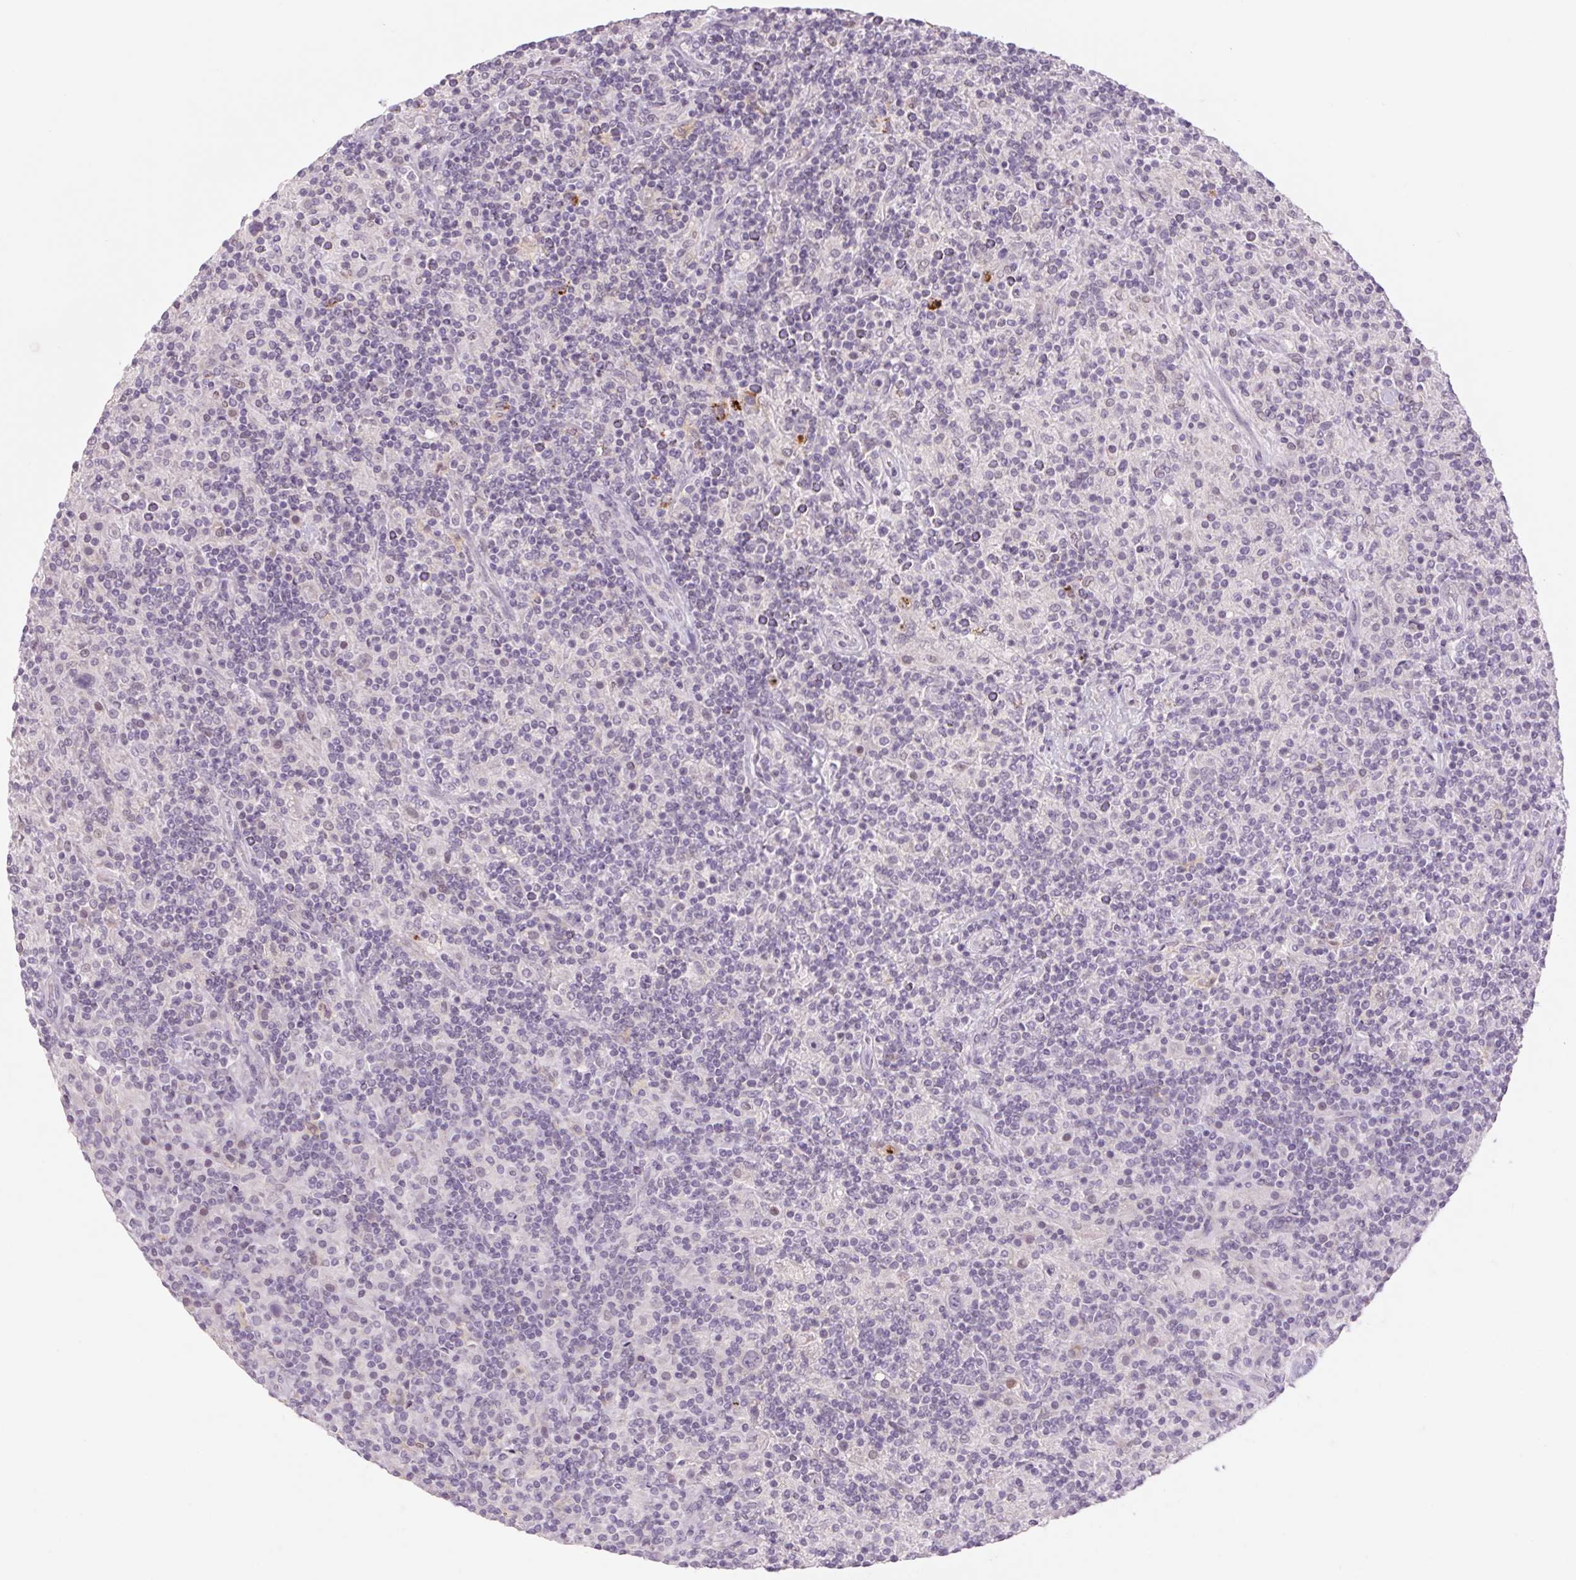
{"staining": {"intensity": "negative", "quantity": "none", "location": "none"}, "tissue": "lymphoma", "cell_type": "Tumor cells", "image_type": "cancer", "snomed": [{"axis": "morphology", "description": "Hodgkin's disease, NOS"}, {"axis": "topography", "description": "Lymph node"}], "caption": "A photomicrograph of lymphoma stained for a protein reveals no brown staining in tumor cells. (DAB immunohistochemistry (IHC), high magnification).", "gene": "KRT1", "patient": {"sex": "male", "age": 70}}